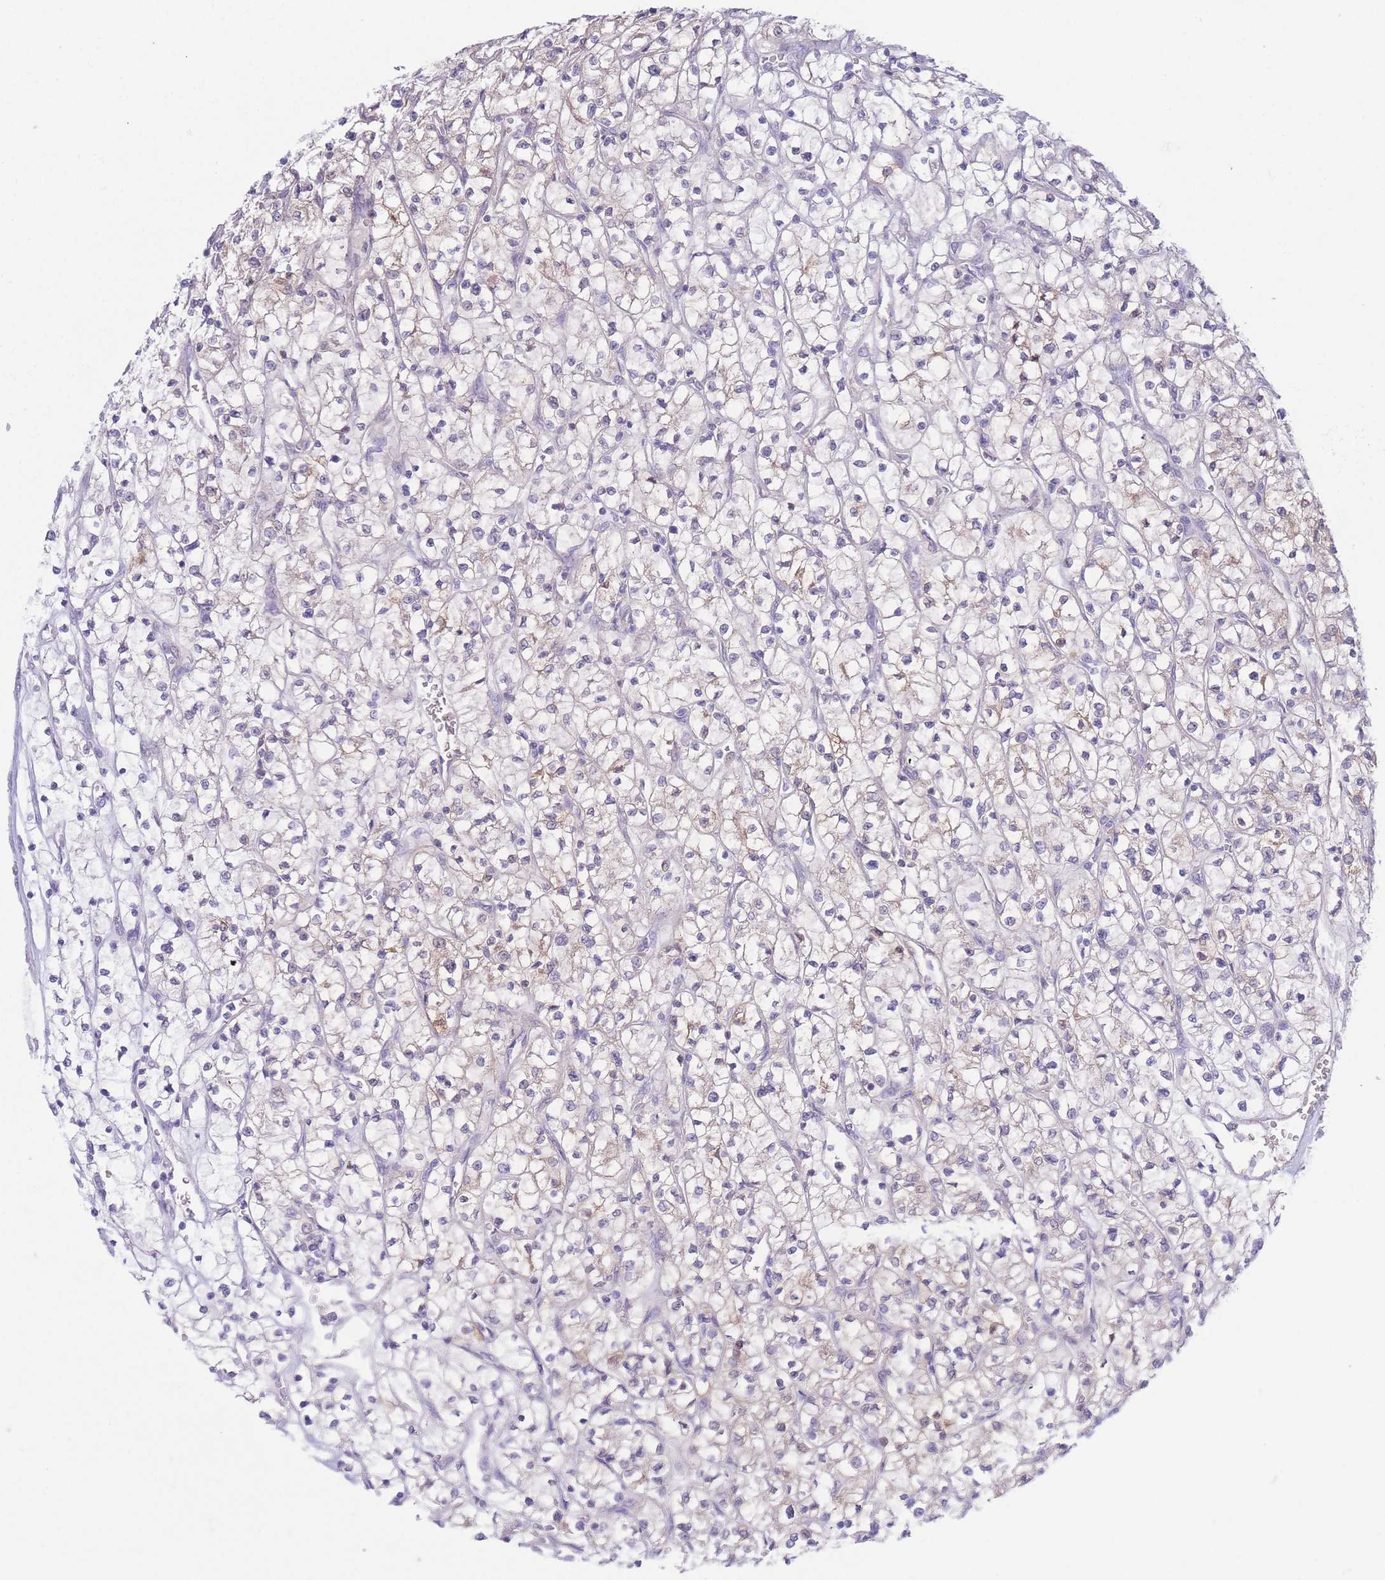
{"staining": {"intensity": "weak", "quantity": "<25%", "location": "cytoplasmic/membranous"}, "tissue": "renal cancer", "cell_type": "Tumor cells", "image_type": "cancer", "snomed": [{"axis": "morphology", "description": "Adenocarcinoma, NOS"}, {"axis": "topography", "description": "Kidney"}], "caption": "An IHC image of renal adenocarcinoma is shown. There is no staining in tumor cells of renal adenocarcinoma.", "gene": "PKLR", "patient": {"sex": "female", "age": 64}}